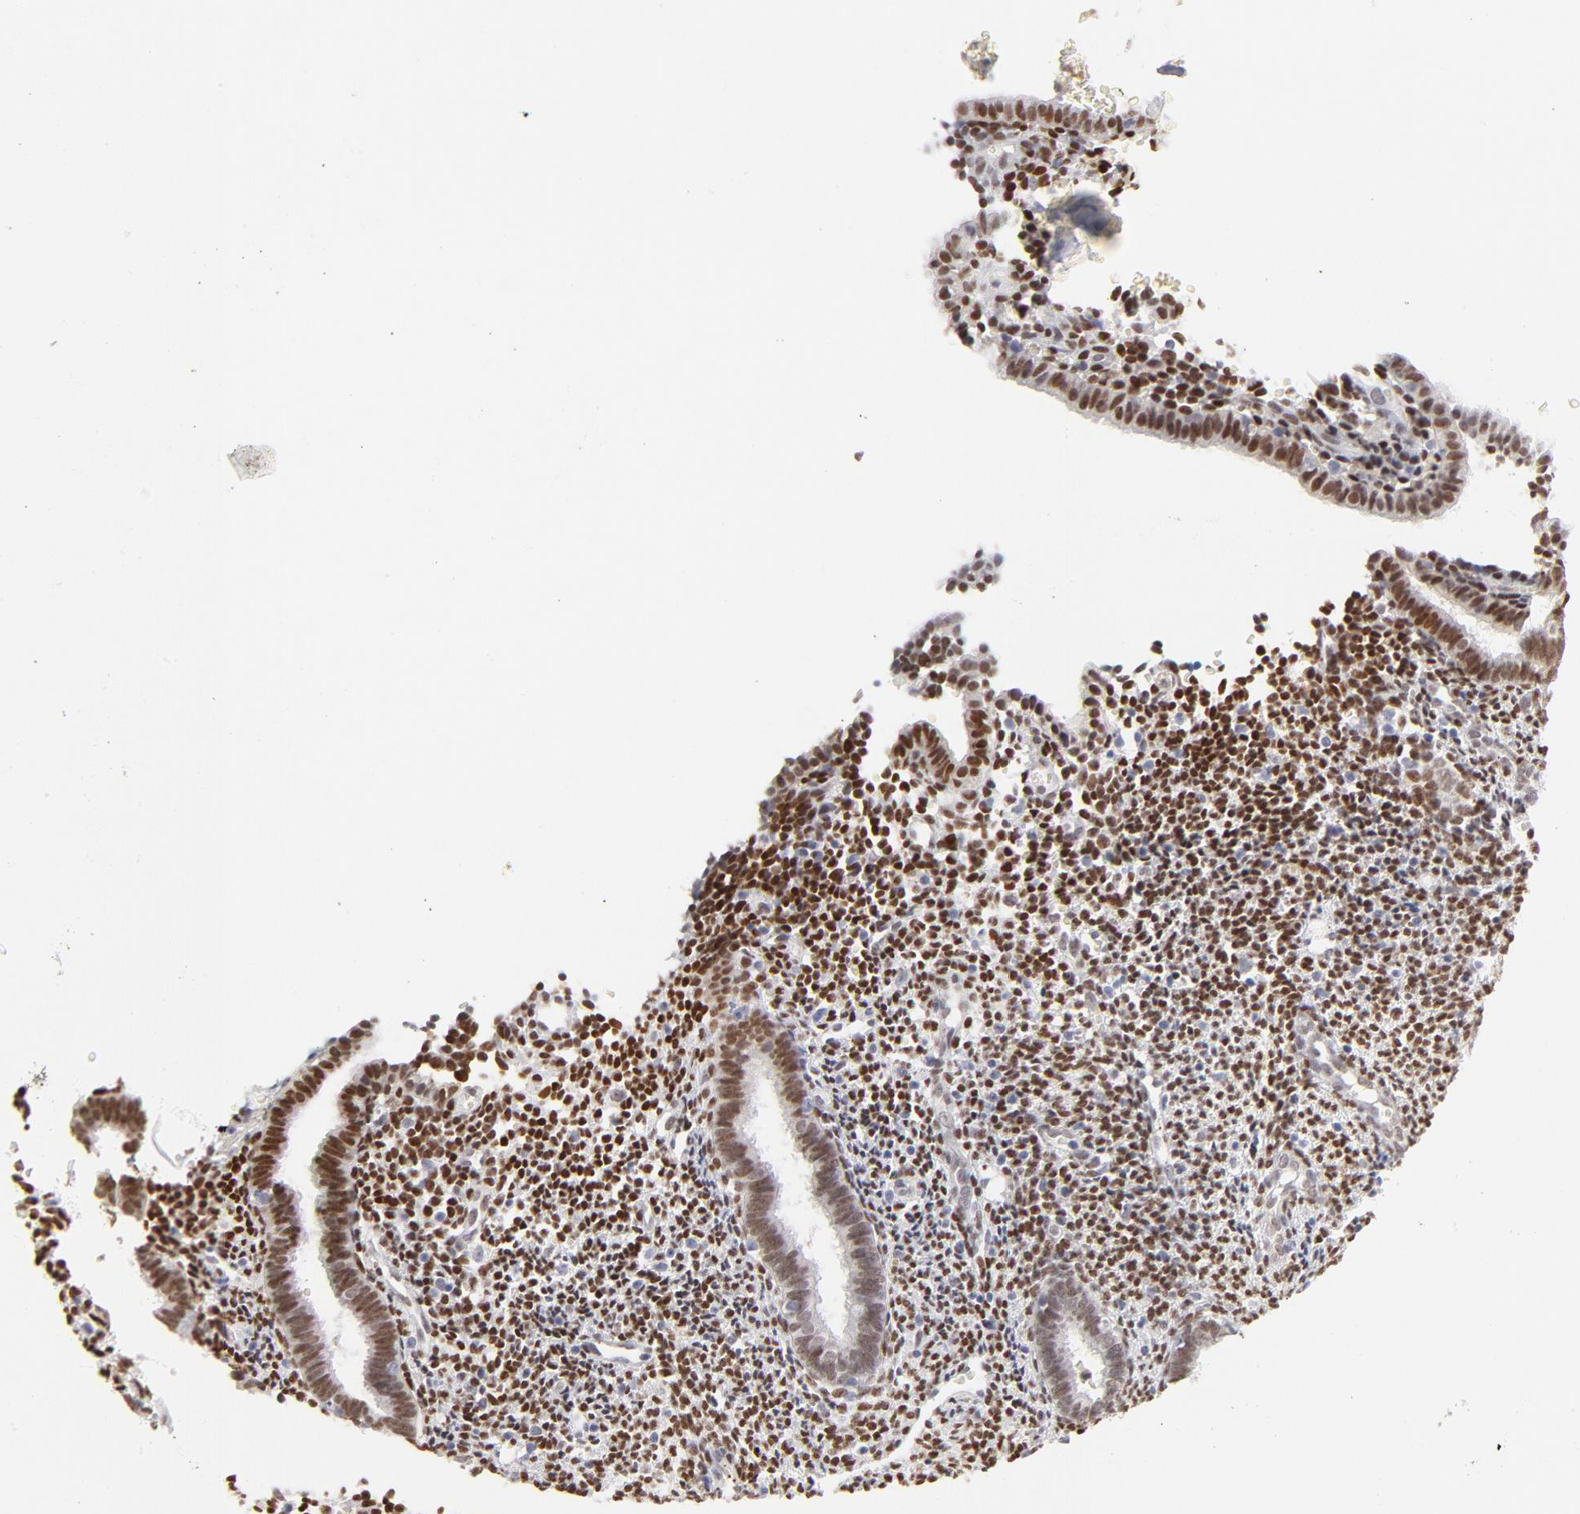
{"staining": {"intensity": "strong", "quantity": ">75%", "location": "nuclear"}, "tissue": "endometrium", "cell_type": "Cells in endometrial stroma", "image_type": "normal", "snomed": [{"axis": "morphology", "description": "Normal tissue, NOS"}, {"axis": "topography", "description": "Endometrium"}], "caption": "The histopathology image exhibits a brown stain indicating the presence of a protein in the nuclear of cells in endometrial stroma in endometrium.", "gene": "PBX1", "patient": {"sex": "female", "age": 27}}